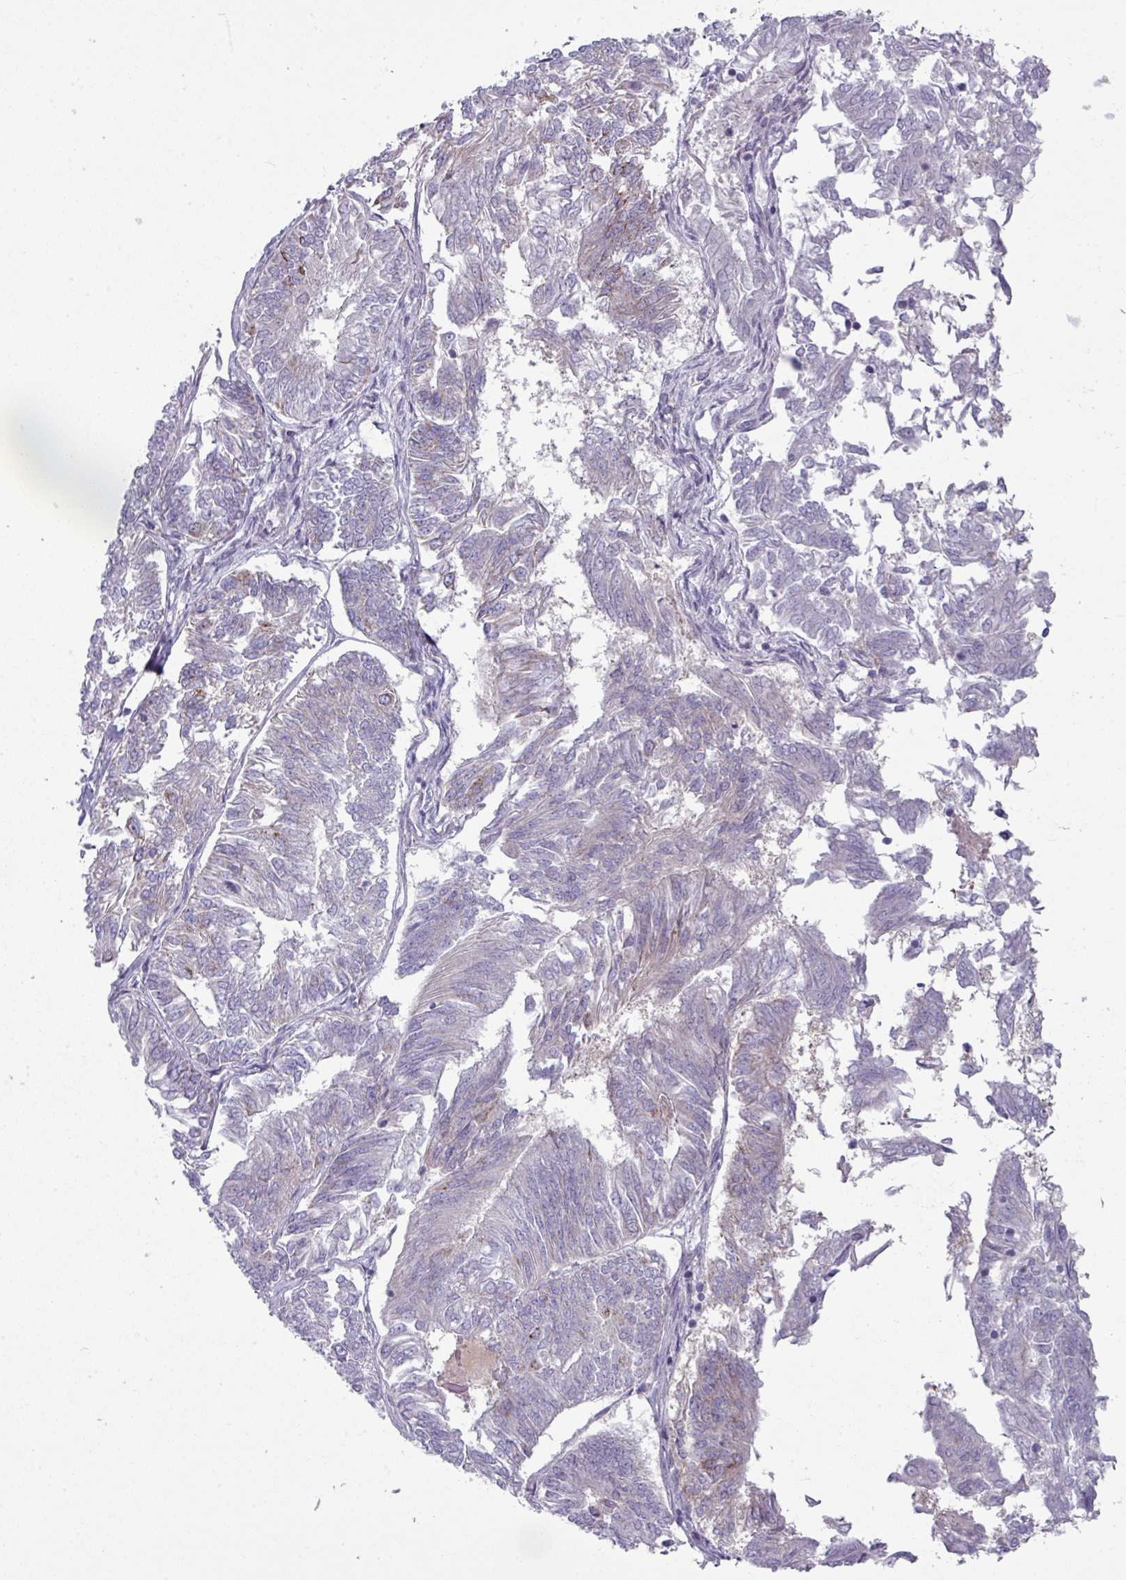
{"staining": {"intensity": "negative", "quantity": "none", "location": "none"}, "tissue": "endometrial cancer", "cell_type": "Tumor cells", "image_type": "cancer", "snomed": [{"axis": "morphology", "description": "Adenocarcinoma, NOS"}, {"axis": "topography", "description": "Endometrium"}], "caption": "Tumor cells are negative for brown protein staining in endometrial adenocarcinoma.", "gene": "ZNF615", "patient": {"sex": "female", "age": 58}}